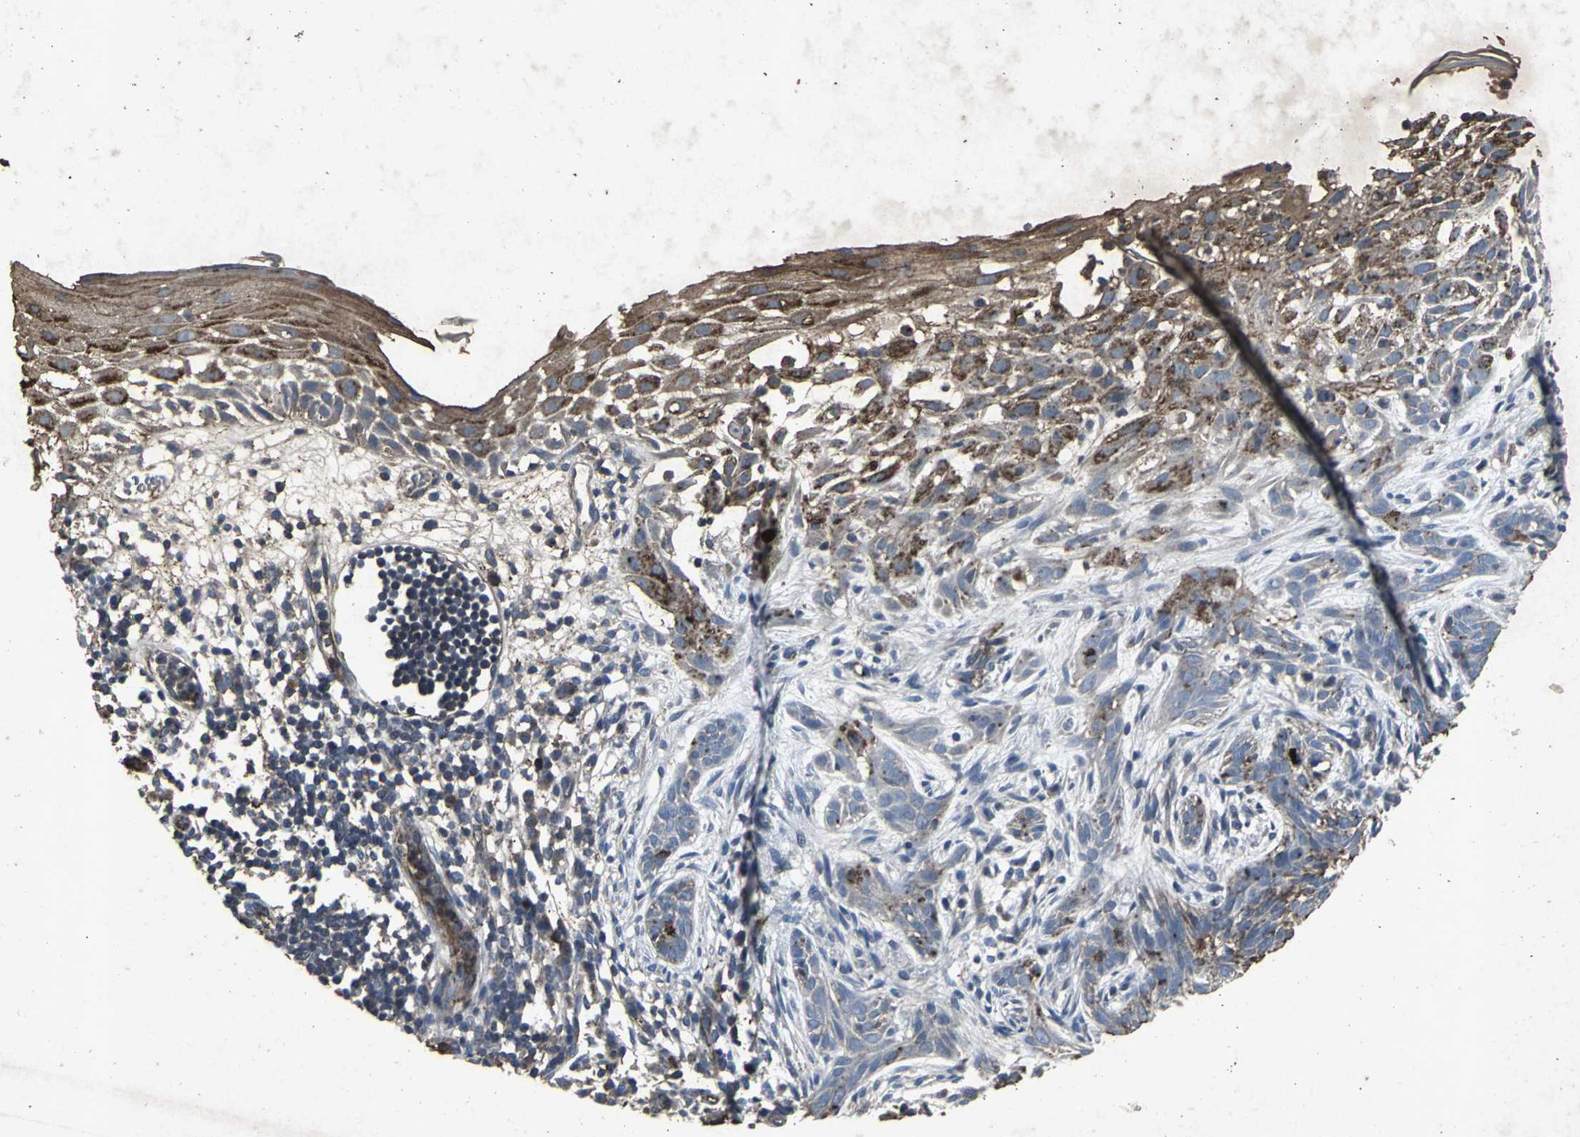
{"staining": {"intensity": "strong", "quantity": "25%-75%", "location": "cytoplasmic/membranous"}, "tissue": "skin cancer", "cell_type": "Tumor cells", "image_type": "cancer", "snomed": [{"axis": "morphology", "description": "Normal tissue, NOS"}, {"axis": "morphology", "description": "Basal cell carcinoma"}, {"axis": "topography", "description": "Skin"}], "caption": "Skin basal cell carcinoma stained with immunohistochemistry reveals strong cytoplasmic/membranous expression in about 25%-75% of tumor cells.", "gene": "CCR9", "patient": {"sex": "female", "age": 69}}